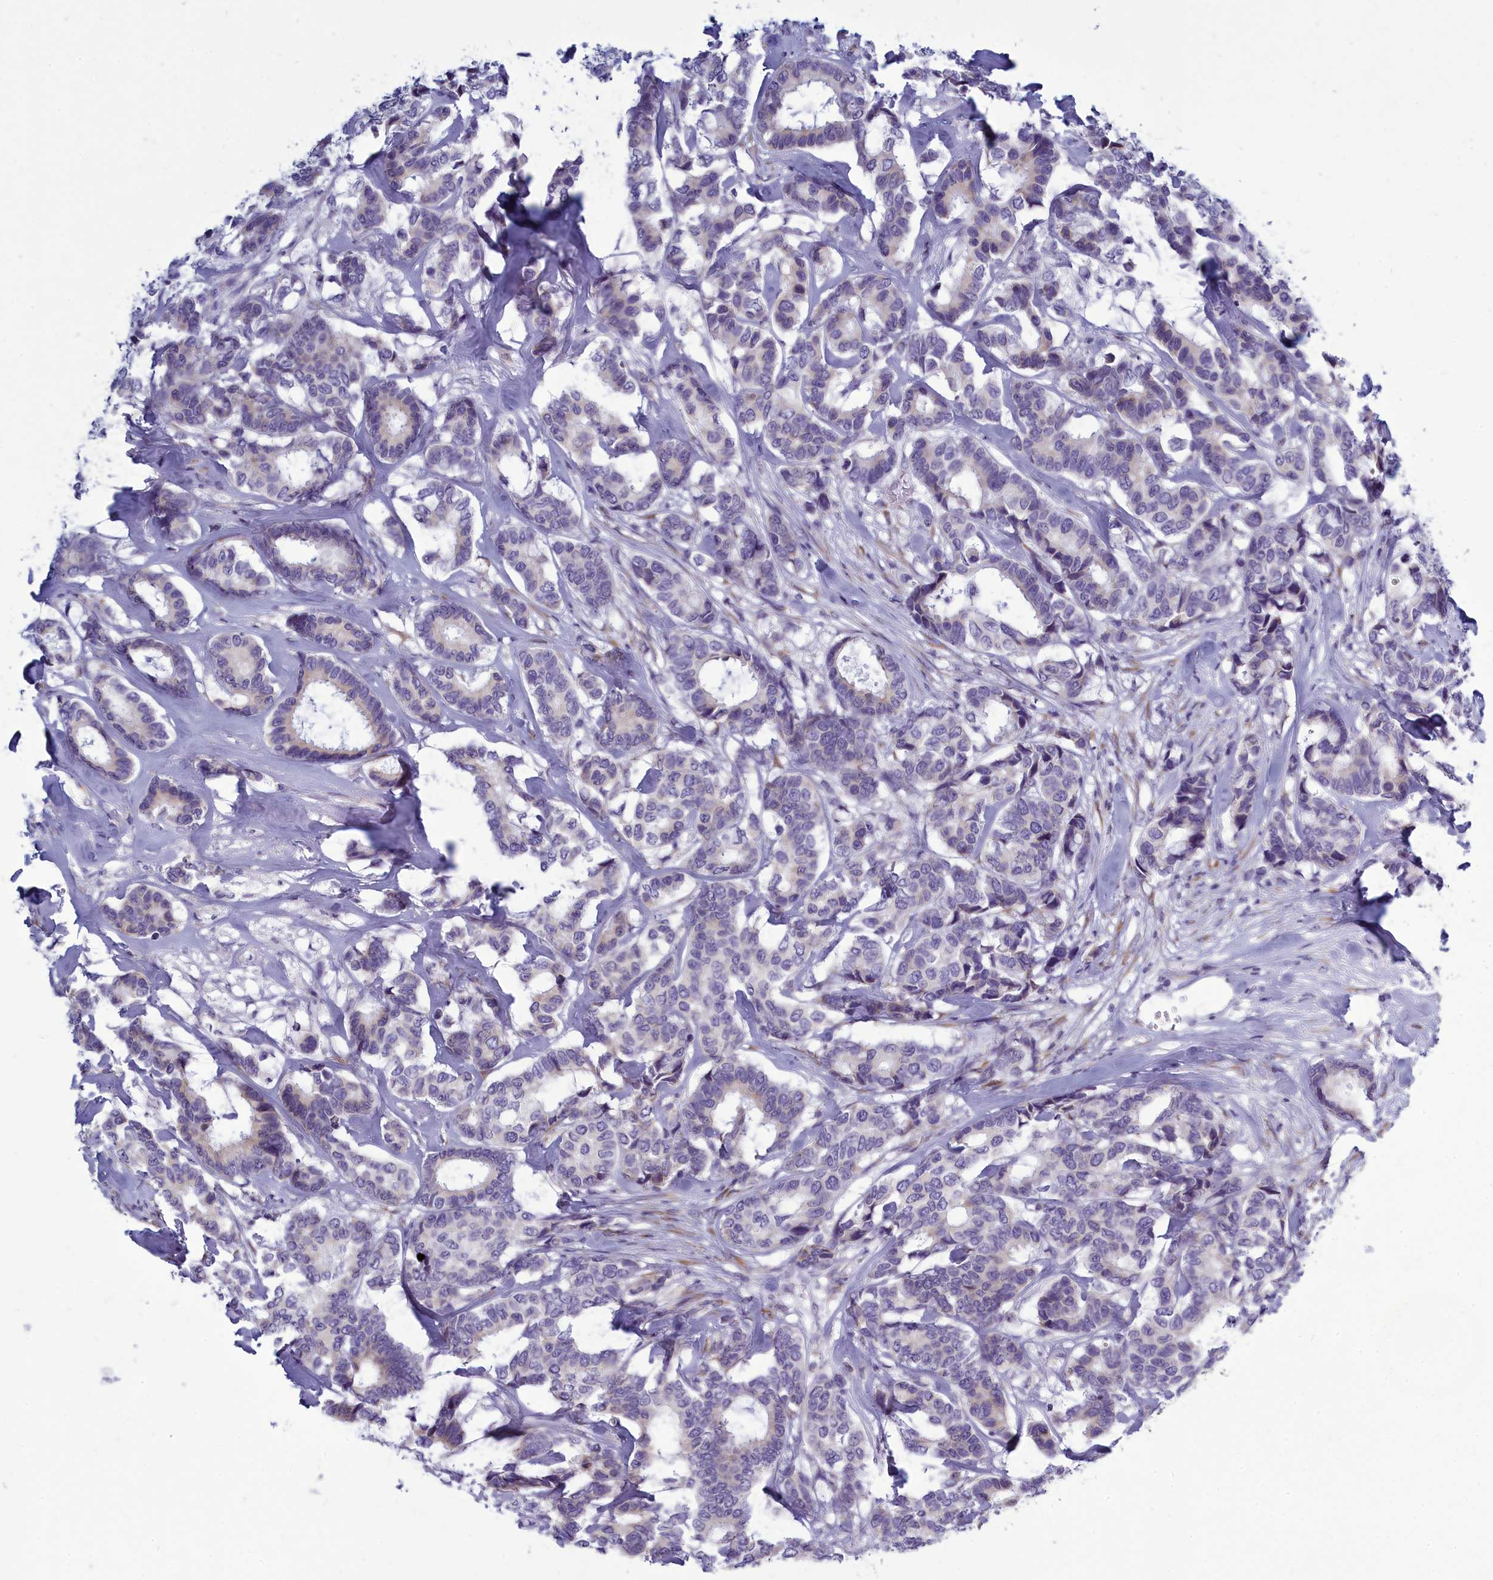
{"staining": {"intensity": "weak", "quantity": "<25%", "location": "cytoplasmic/membranous"}, "tissue": "breast cancer", "cell_type": "Tumor cells", "image_type": "cancer", "snomed": [{"axis": "morphology", "description": "Duct carcinoma"}, {"axis": "topography", "description": "Breast"}], "caption": "A photomicrograph of human invasive ductal carcinoma (breast) is negative for staining in tumor cells.", "gene": "CENATAC", "patient": {"sex": "female", "age": 87}}